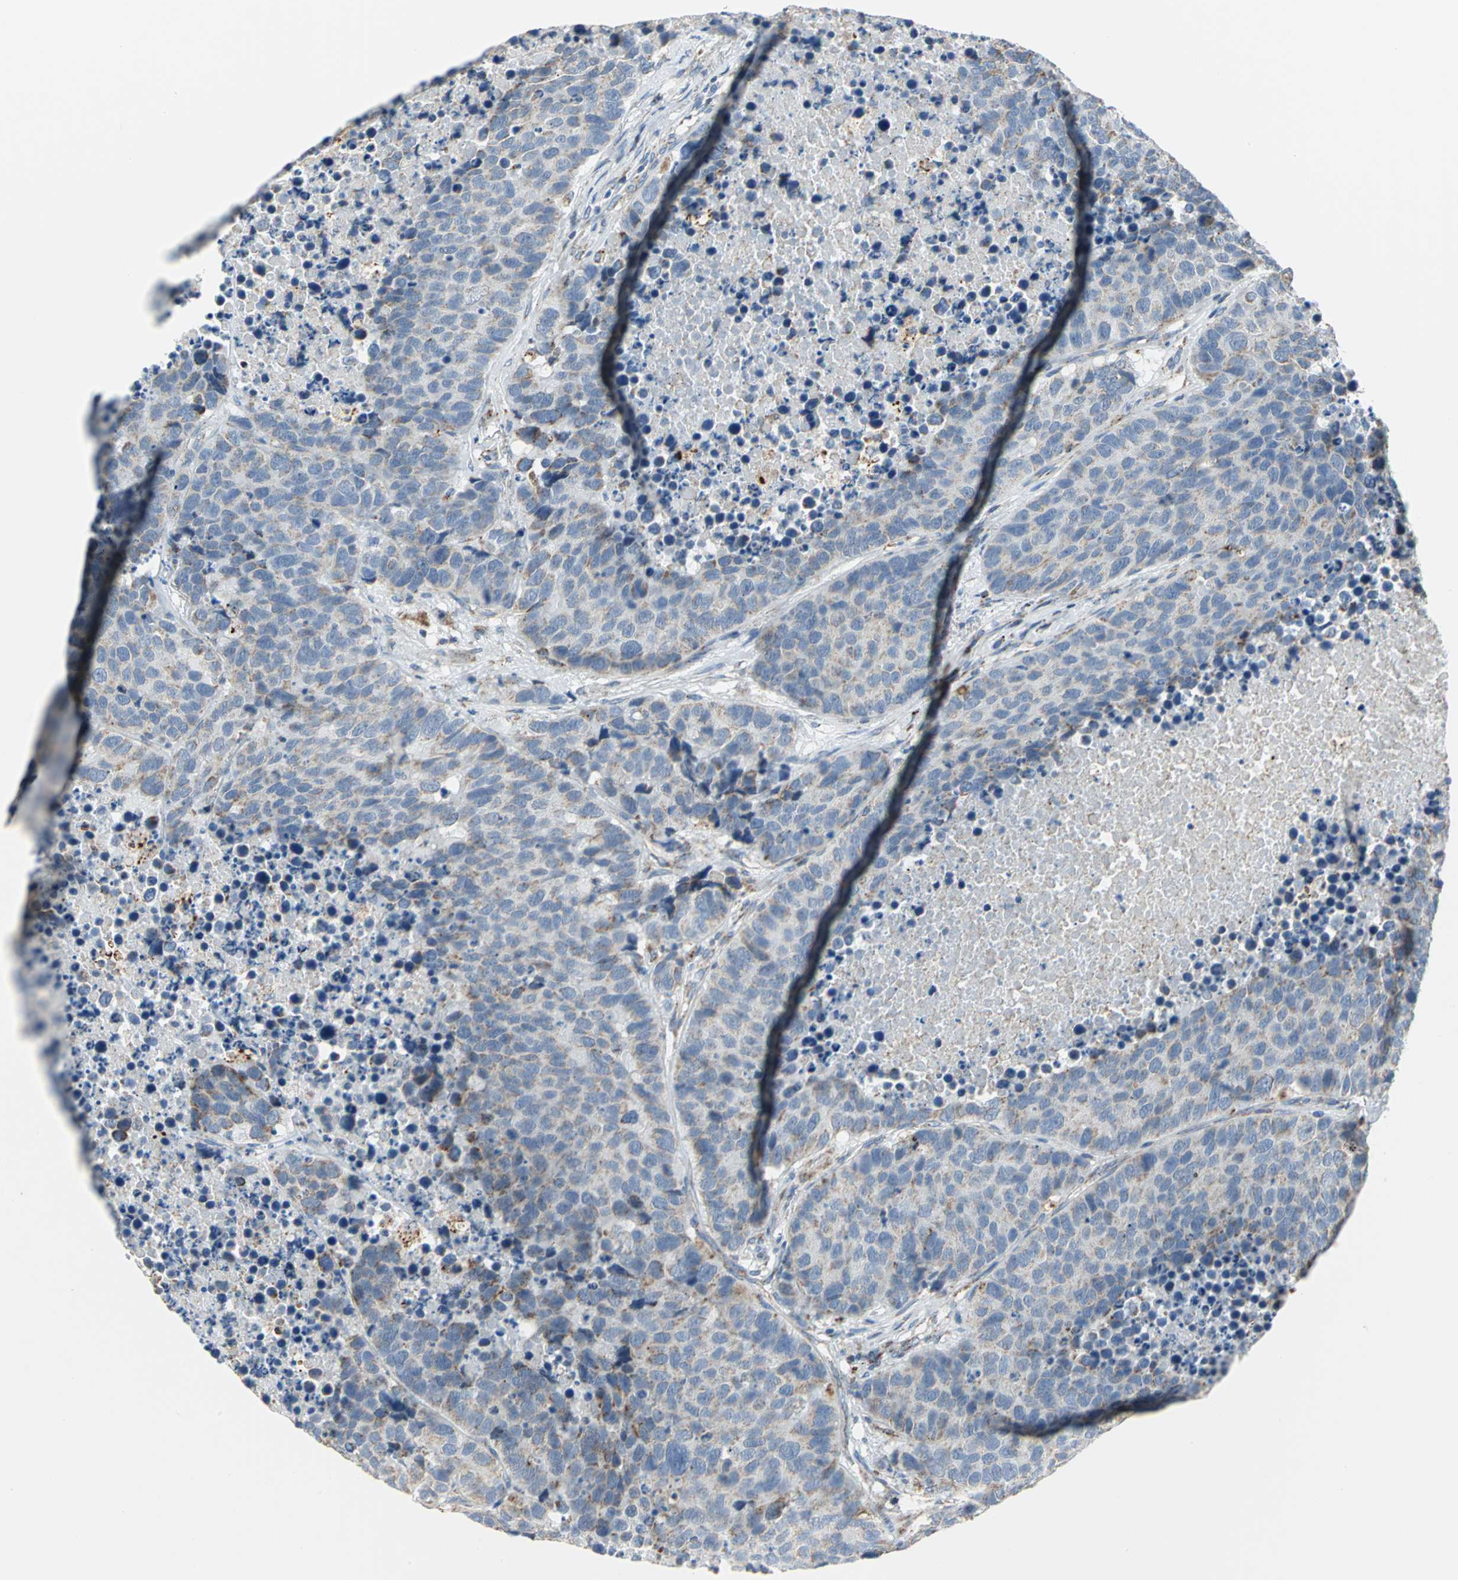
{"staining": {"intensity": "moderate", "quantity": "25%-75%", "location": "cytoplasmic/membranous"}, "tissue": "carcinoid", "cell_type": "Tumor cells", "image_type": "cancer", "snomed": [{"axis": "morphology", "description": "Carcinoid, malignant, NOS"}, {"axis": "topography", "description": "Lung"}], "caption": "Tumor cells demonstrate medium levels of moderate cytoplasmic/membranous positivity in about 25%-75% of cells in human malignant carcinoid.", "gene": "NTRK1", "patient": {"sex": "male", "age": 60}}